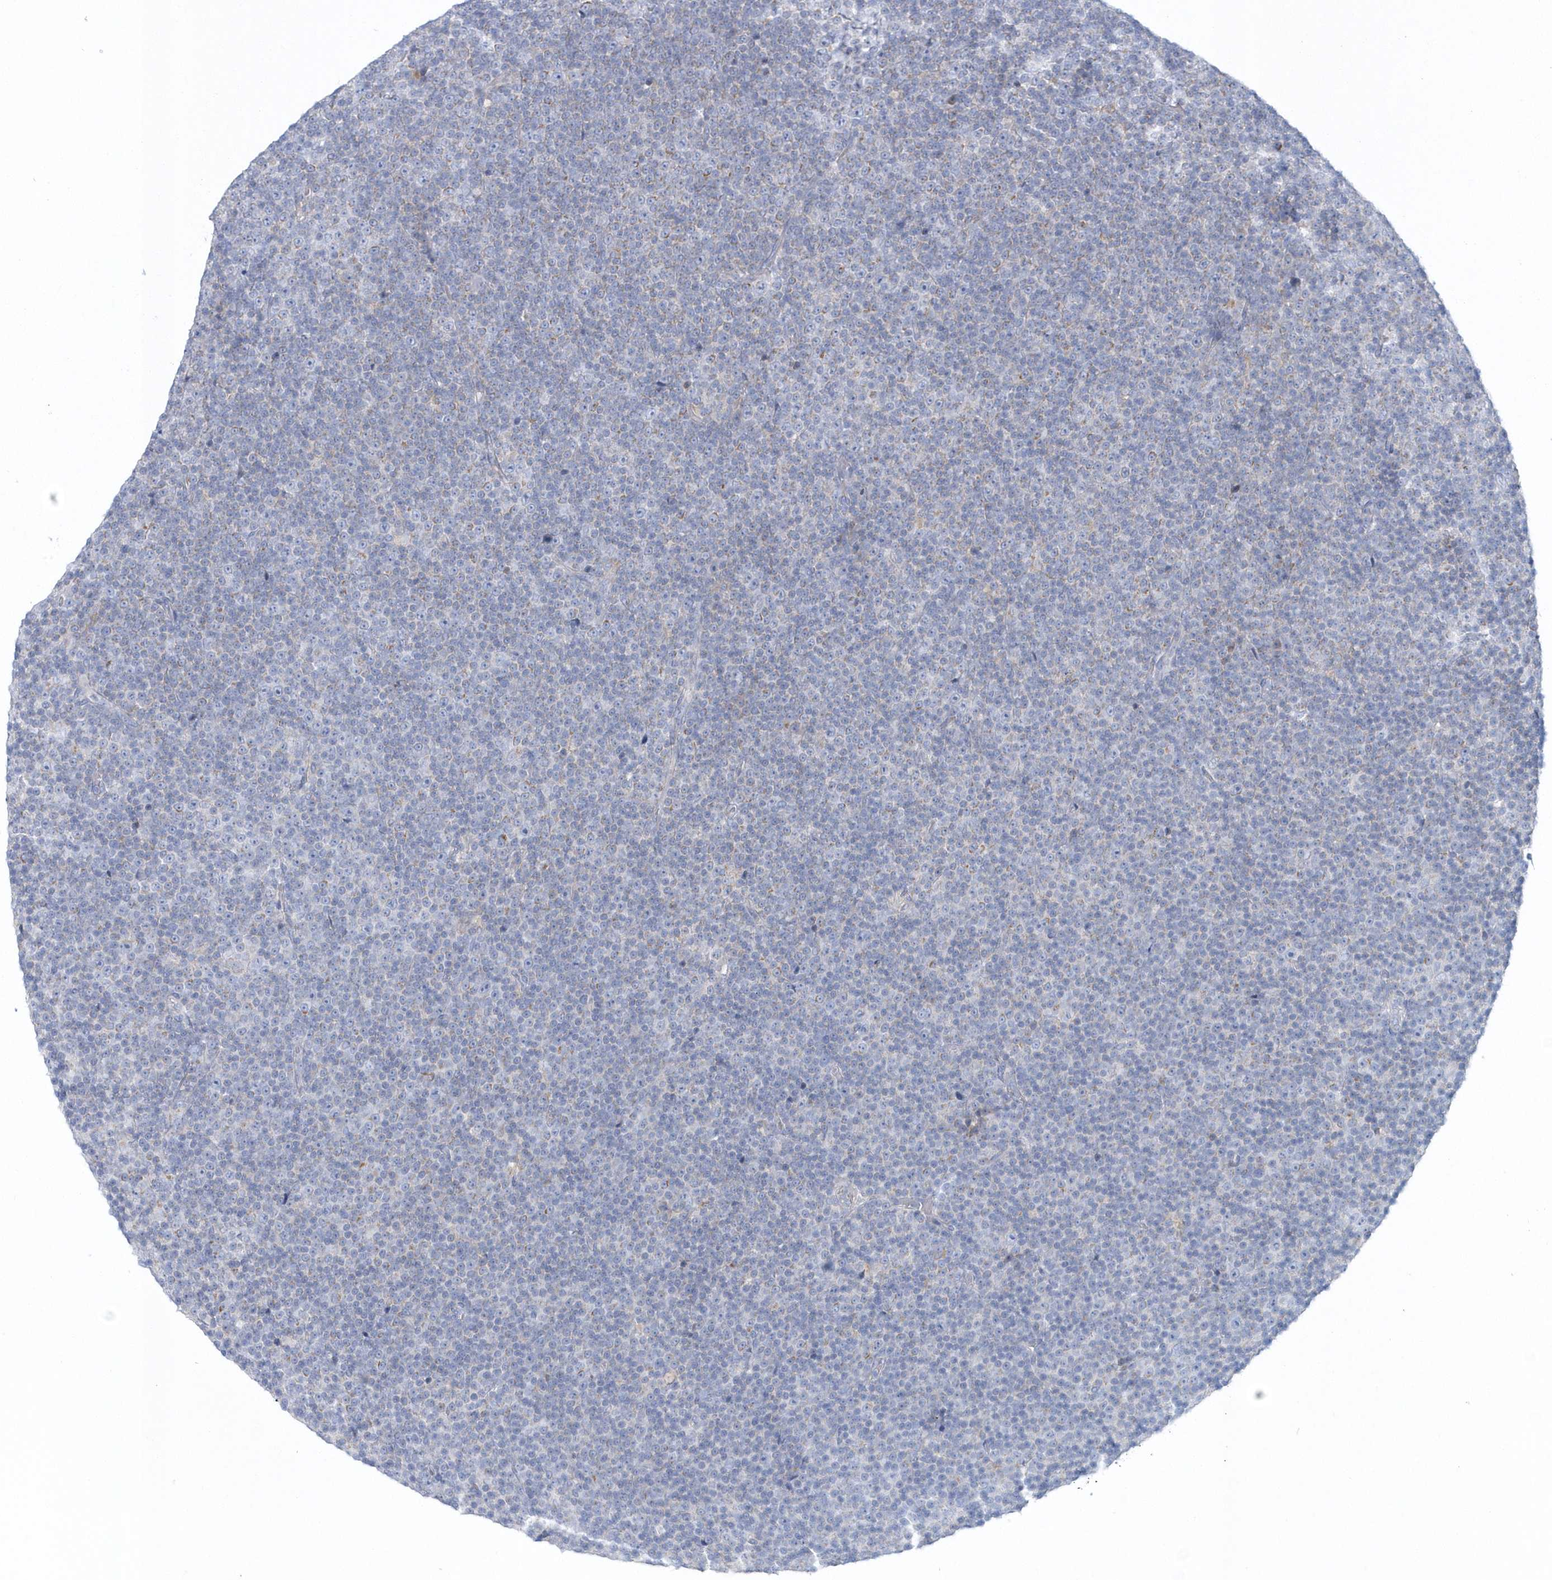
{"staining": {"intensity": "negative", "quantity": "none", "location": "none"}, "tissue": "lymphoma", "cell_type": "Tumor cells", "image_type": "cancer", "snomed": [{"axis": "morphology", "description": "Malignant lymphoma, non-Hodgkin's type, Low grade"}, {"axis": "topography", "description": "Lymph node"}], "caption": "Lymphoma was stained to show a protein in brown. There is no significant positivity in tumor cells.", "gene": "NIPAL1", "patient": {"sex": "female", "age": 67}}